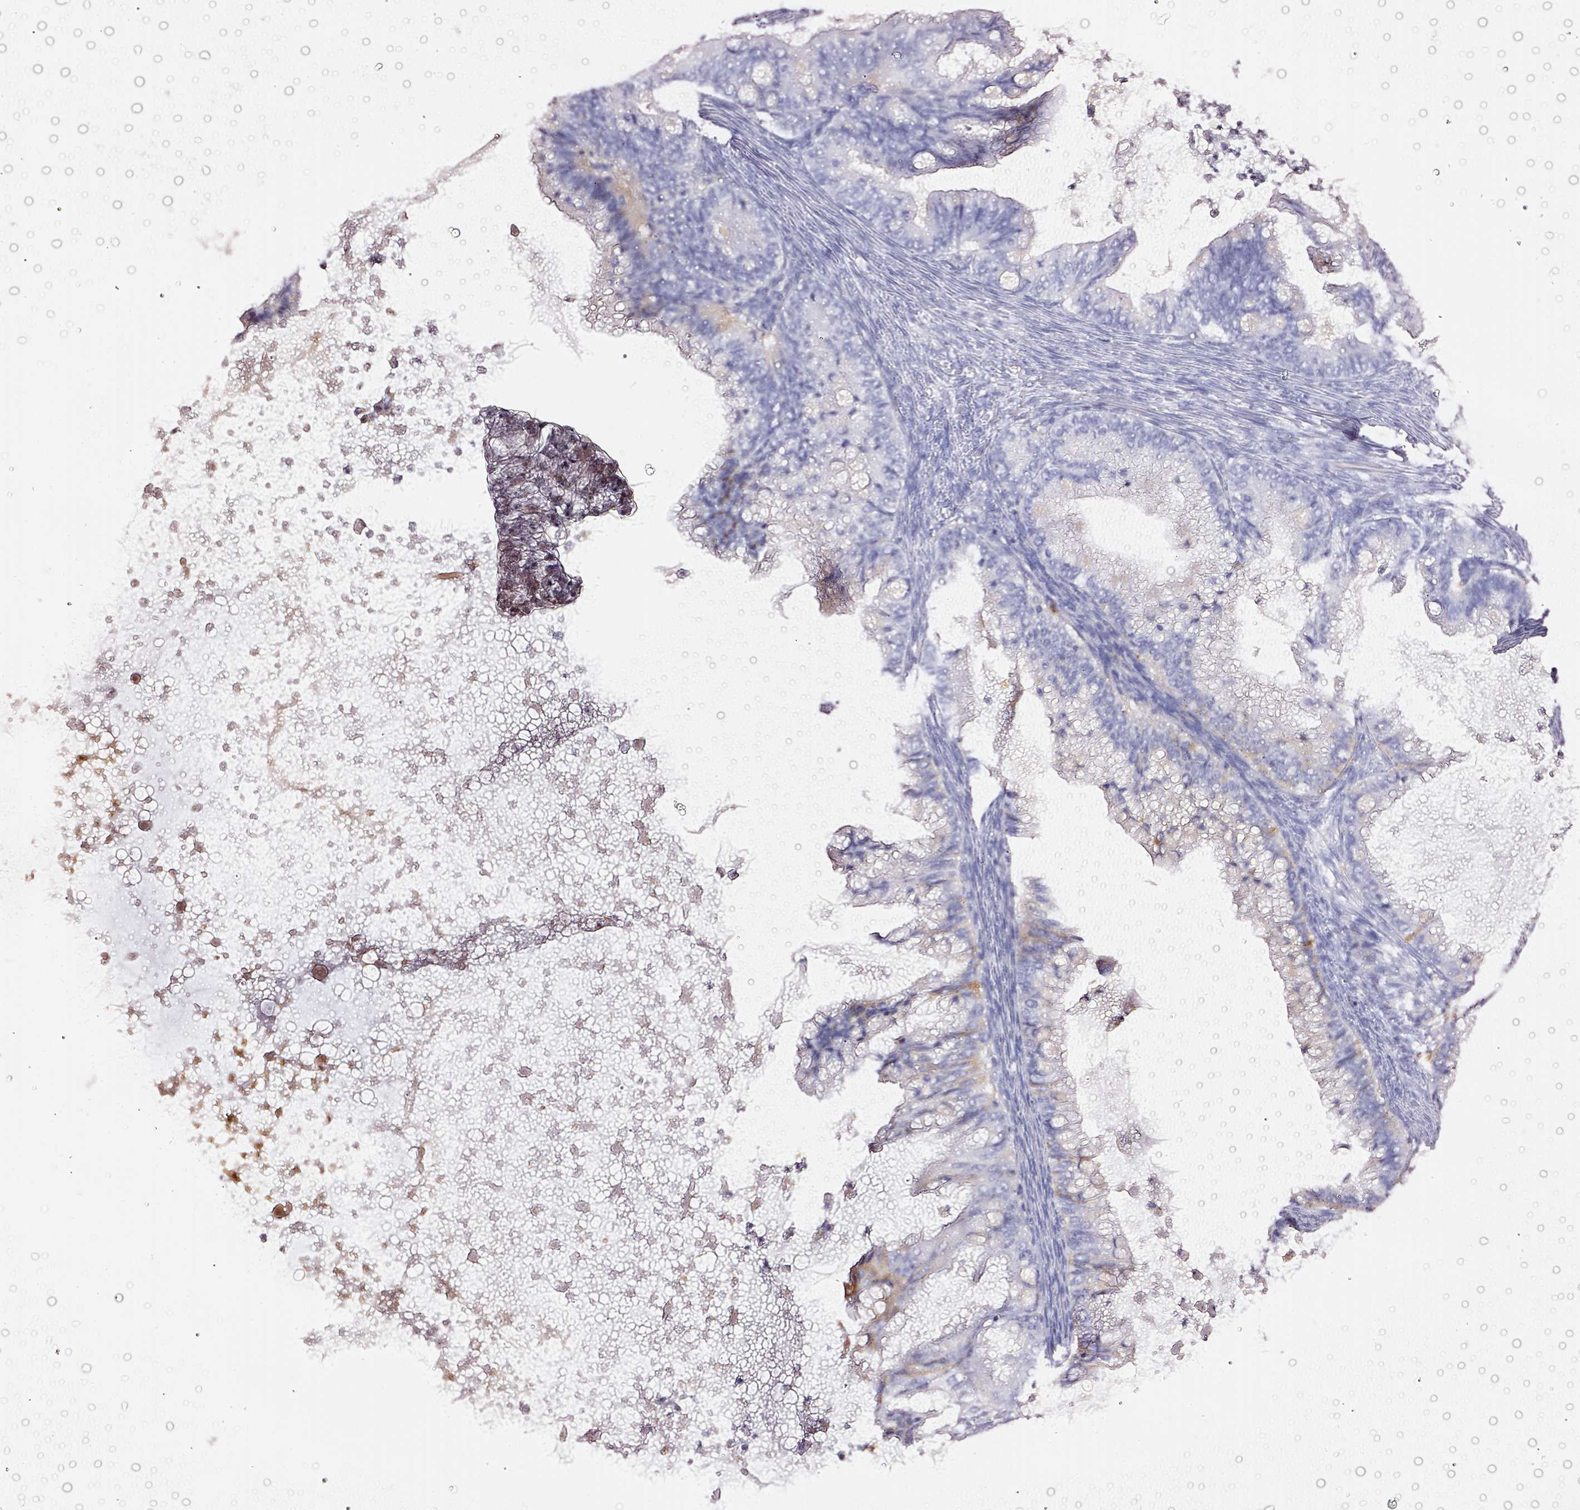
{"staining": {"intensity": "weak", "quantity": "<25%", "location": "cytoplasmic/membranous"}, "tissue": "ovarian cancer", "cell_type": "Tumor cells", "image_type": "cancer", "snomed": [{"axis": "morphology", "description": "Cystadenocarcinoma, mucinous, NOS"}, {"axis": "topography", "description": "Ovary"}], "caption": "Human ovarian mucinous cystadenocarcinoma stained for a protein using immunohistochemistry reveals no staining in tumor cells.", "gene": "CYB561A3", "patient": {"sex": "female", "age": 35}}